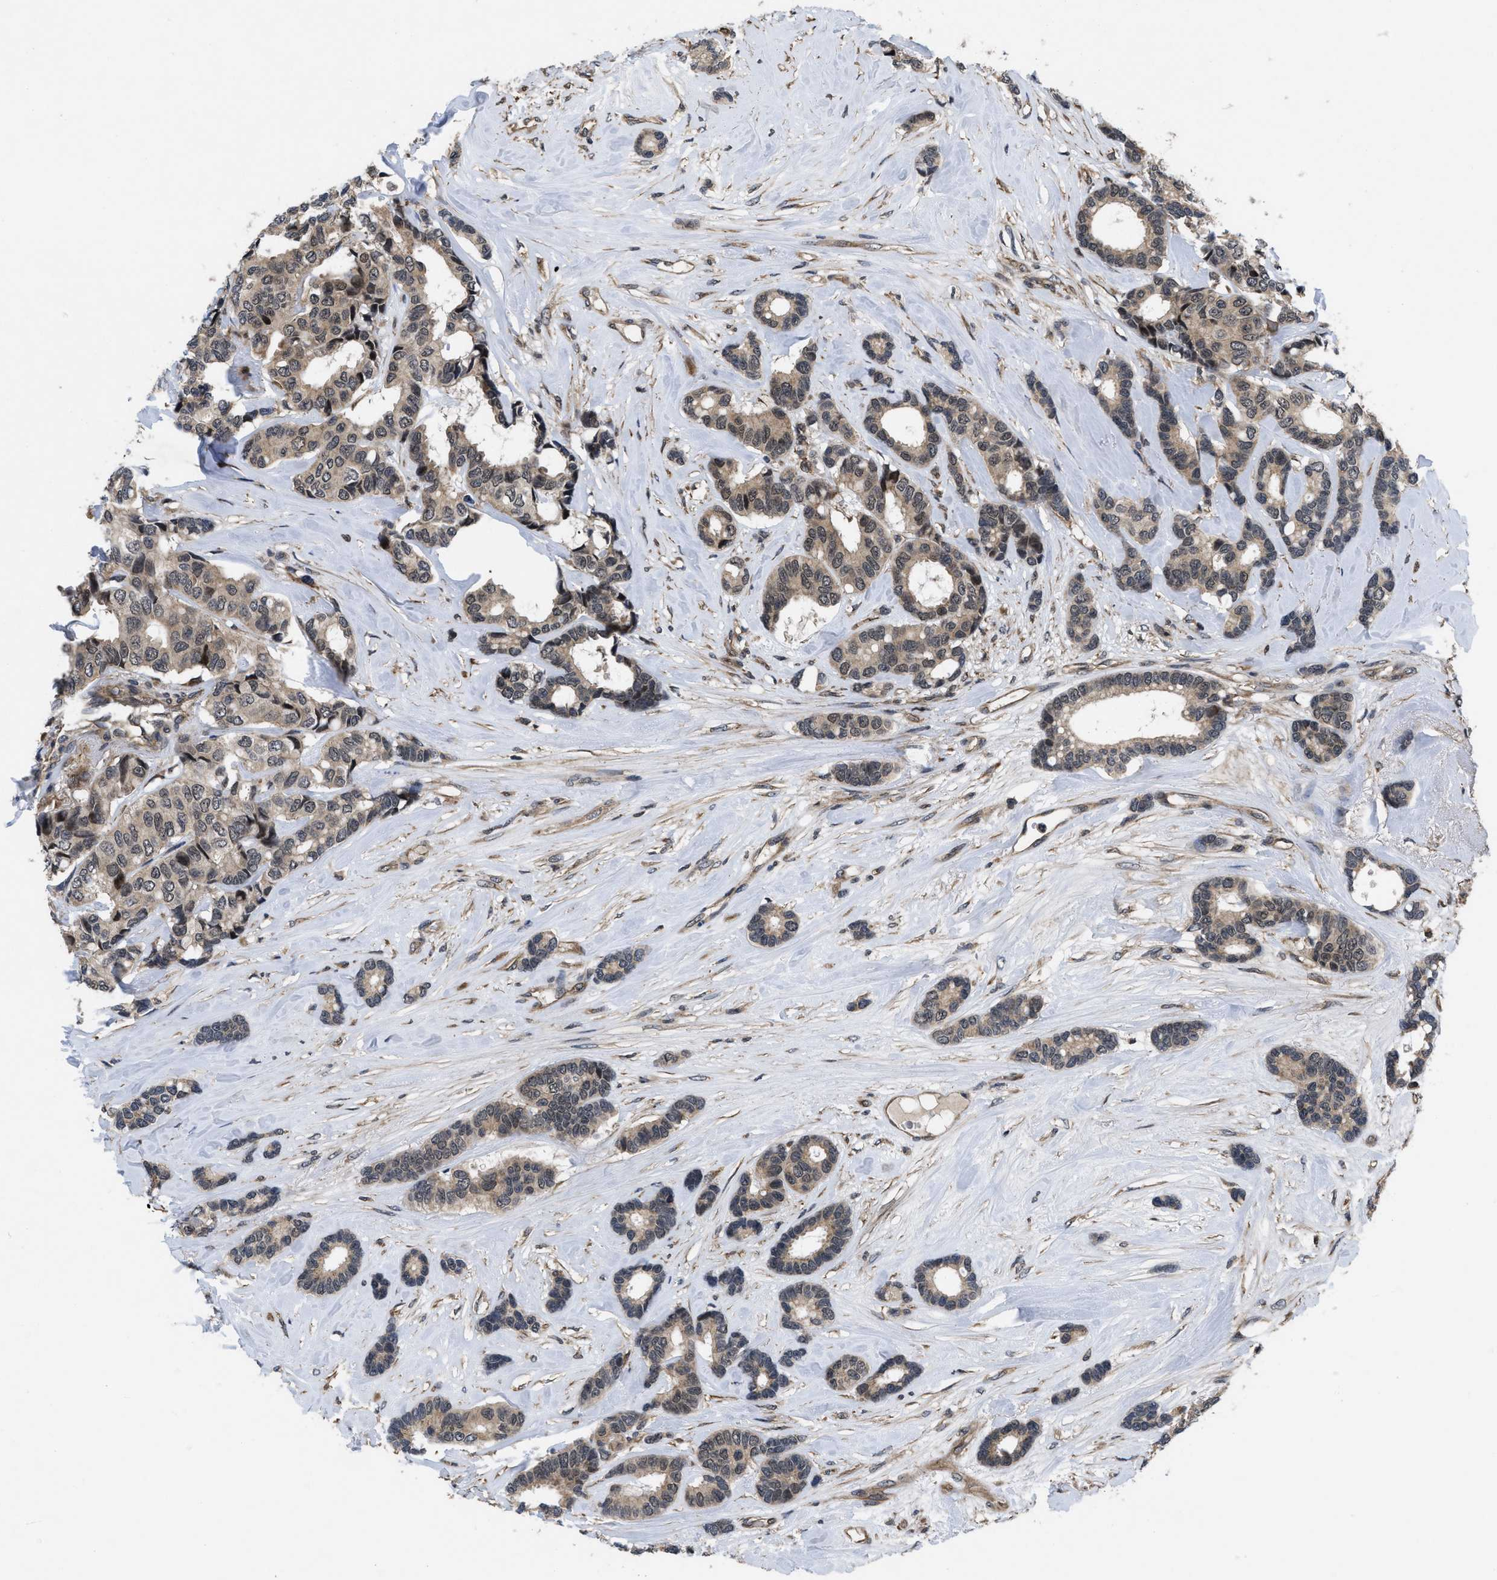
{"staining": {"intensity": "weak", "quantity": ">75%", "location": "cytoplasmic/membranous"}, "tissue": "breast cancer", "cell_type": "Tumor cells", "image_type": "cancer", "snomed": [{"axis": "morphology", "description": "Duct carcinoma"}, {"axis": "topography", "description": "Breast"}], "caption": "Protein staining of breast cancer (intraductal carcinoma) tissue demonstrates weak cytoplasmic/membranous positivity in approximately >75% of tumor cells.", "gene": "DNAJC14", "patient": {"sex": "female", "age": 87}}